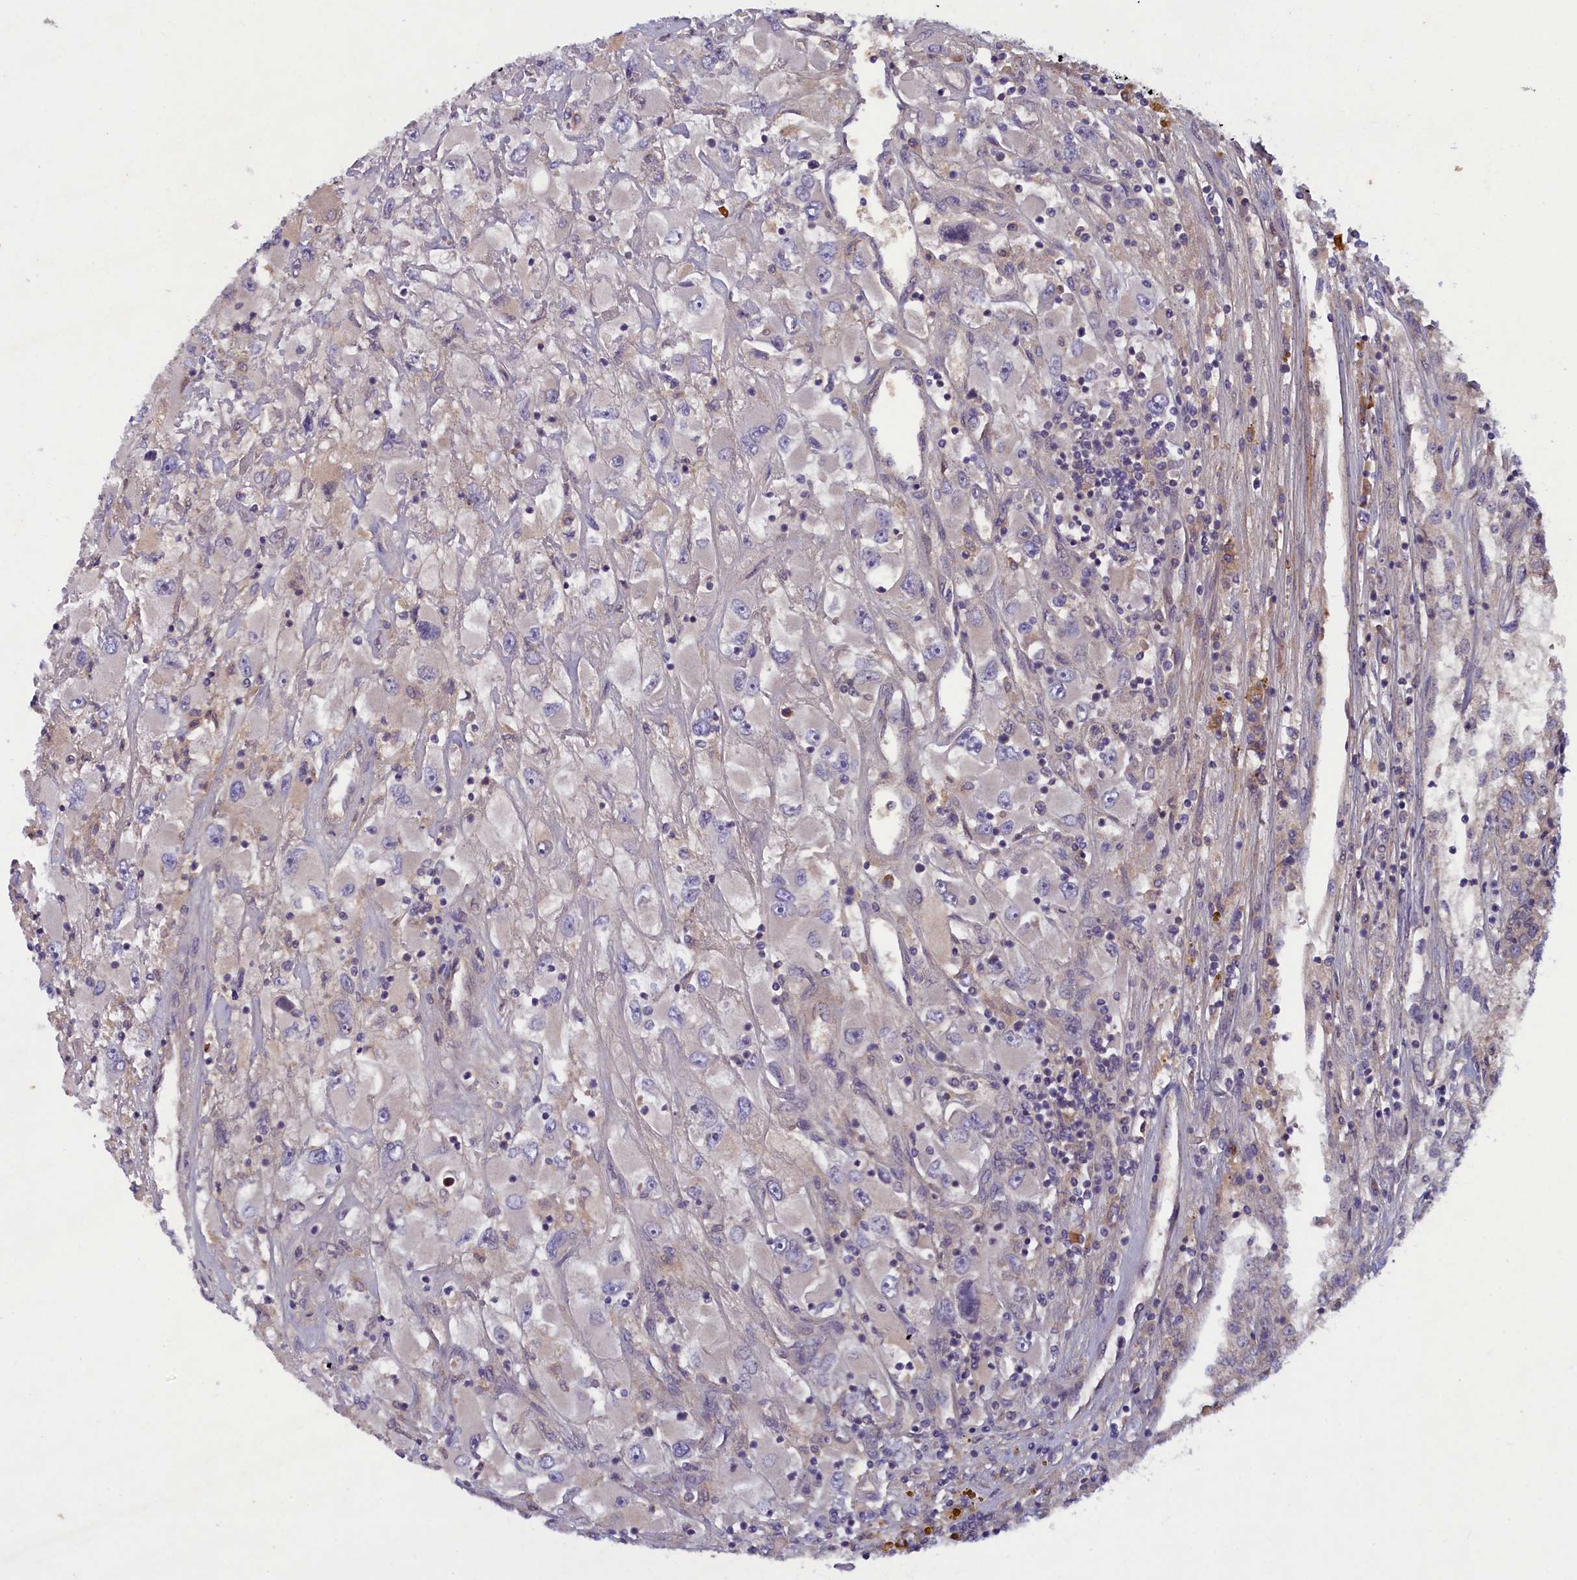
{"staining": {"intensity": "weak", "quantity": "25%-75%", "location": "cytoplasmic/membranous"}, "tissue": "renal cancer", "cell_type": "Tumor cells", "image_type": "cancer", "snomed": [{"axis": "morphology", "description": "Adenocarcinoma, NOS"}, {"axis": "topography", "description": "Kidney"}], "caption": "High-power microscopy captured an immunohistochemistry (IHC) histopathology image of renal cancer (adenocarcinoma), revealing weak cytoplasmic/membranous staining in about 25%-75% of tumor cells. Immunohistochemistry (ihc) stains the protein in brown and the nuclei are stained blue.", "gene": "NUBP1", "patient": {"sex": "female", "age": 52}}